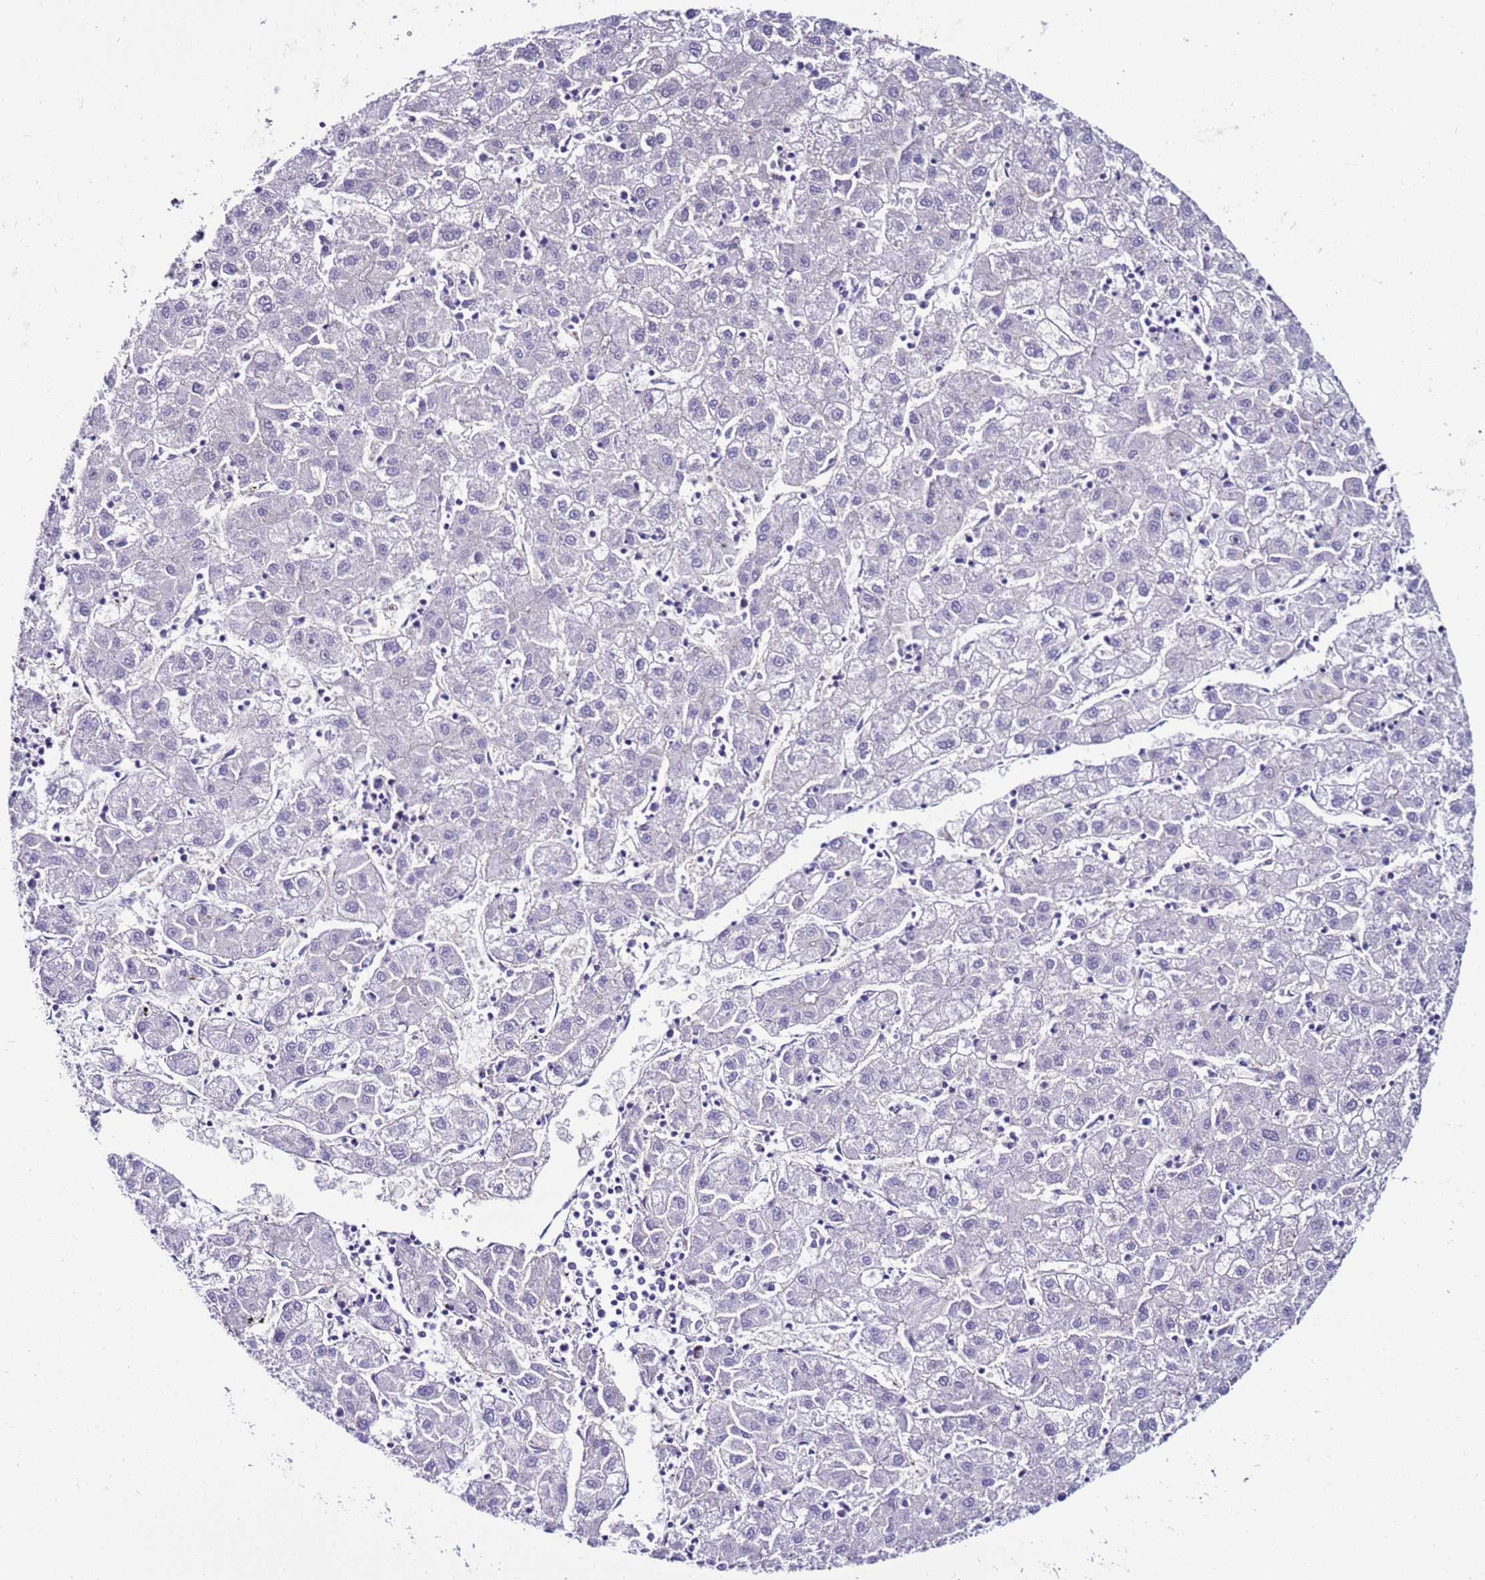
{"staining": {"intensity": "negative", "quantity": "none", "location": "none"}, "tissue": "liver cancer", "cell_type": "Tumor cells", "image_type": "cancer", "snomed": [{"axis": "morphology", "description": "Carcinoma, Hepatocellular, NOS"}, {"axis": "topography", "description": "Liver"}], "caption": "Liver hepatocellular carcinoma was stained to show a protein in brown. There is no significant expression in tumor cells.", "gene": "GPN3", "patient": {"sex": "male", "age": 72}}